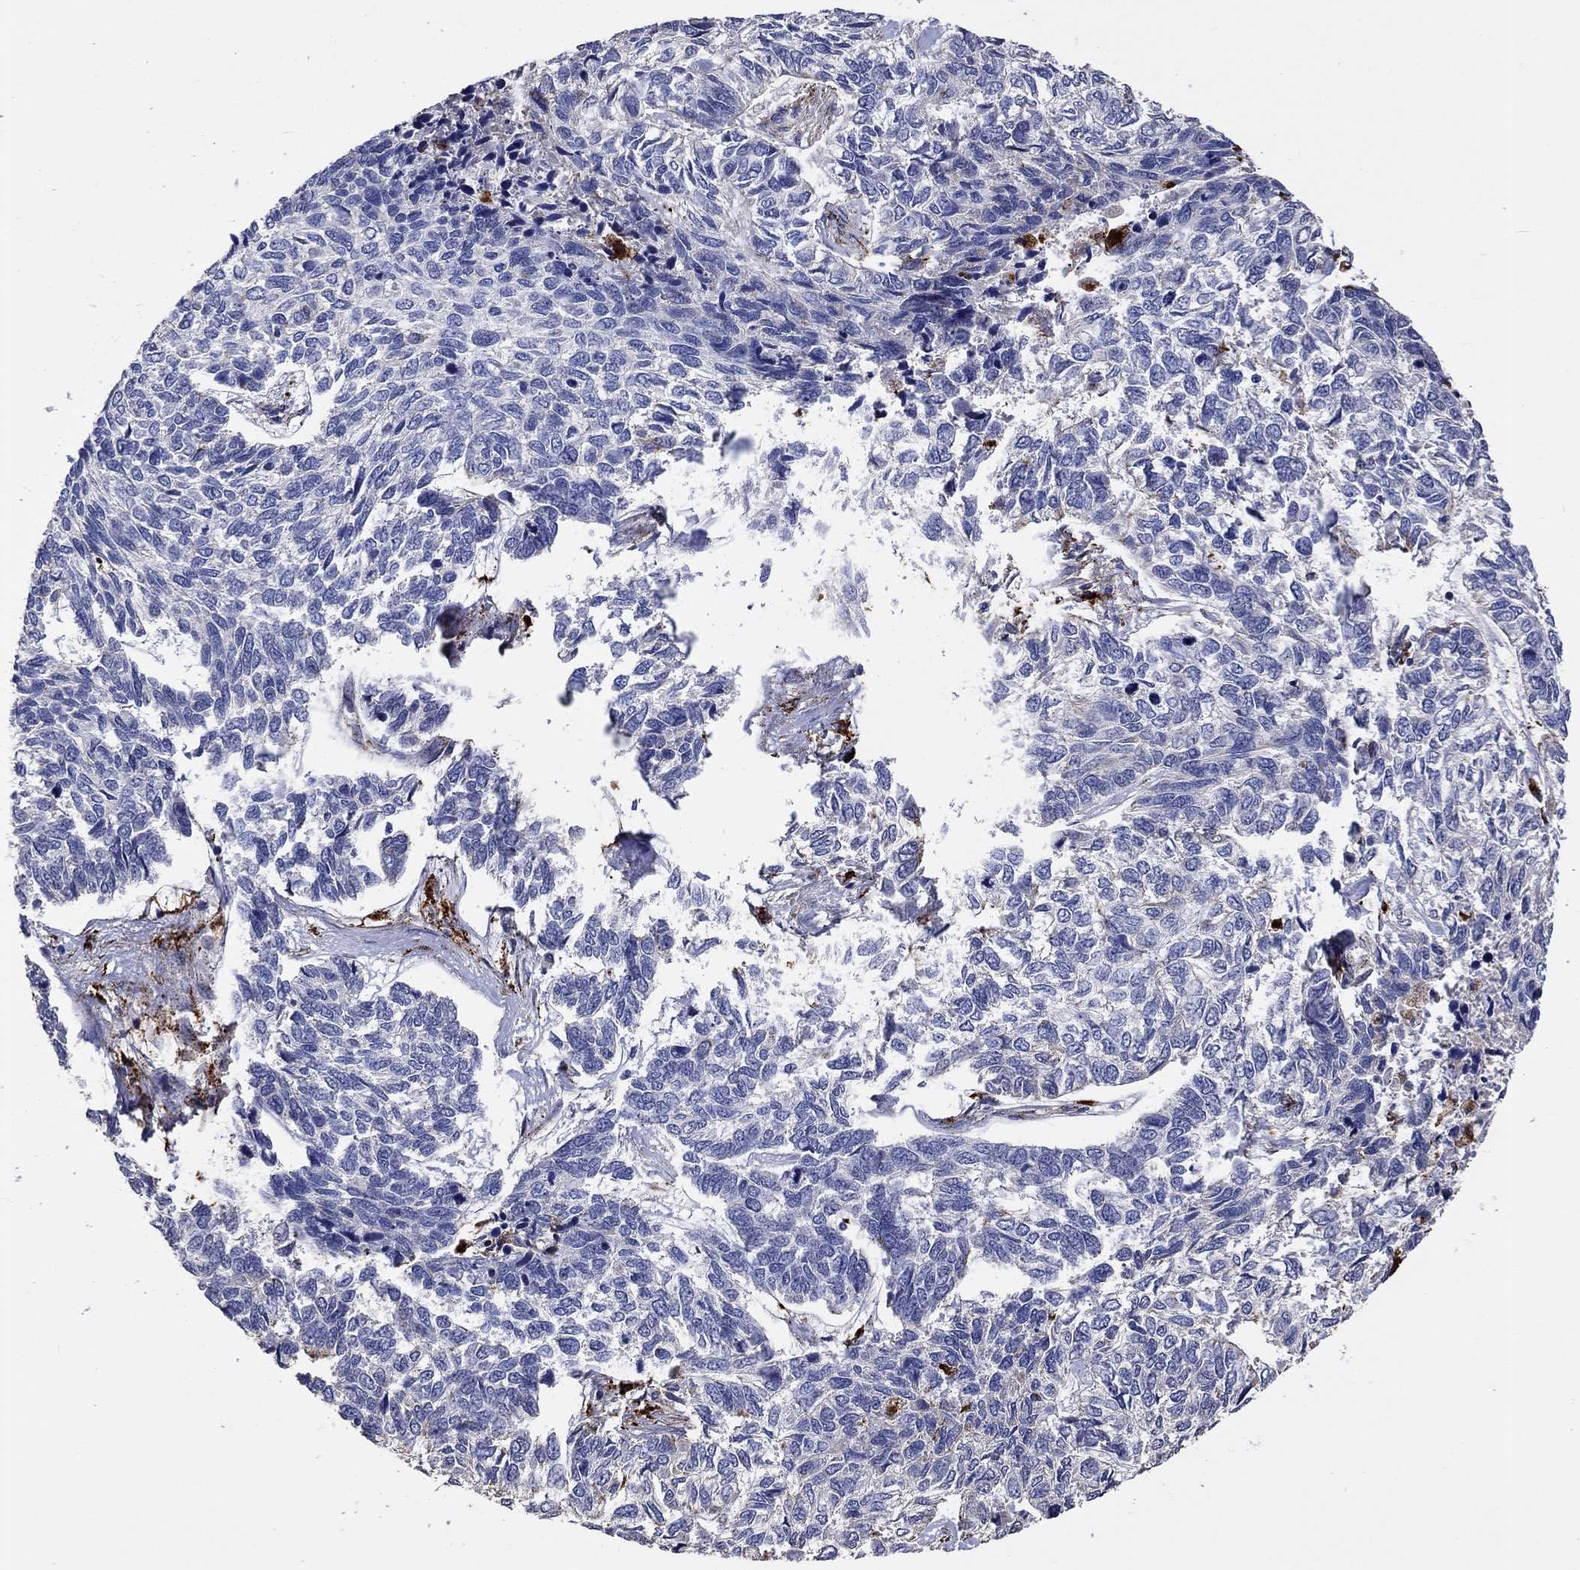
{"staining": {"intensity": "negative", "quantity": "none", "location": "none"}, "tissue": "skin cancer", "cell_type": "Tumor cells", "image_type": "cancer", "snomed": [{"axis": "morphology", "description": "Basal cell carcinoma"}, {"axis": "topography", "description": "Skin"}], "caption": "There is no significant positivity in tumor cells of skin cancer. (DAB immunohistochemistry (IHC), high magnification).", "gene": "CTSB", "patient": {"sex": "female", "age": 65}}